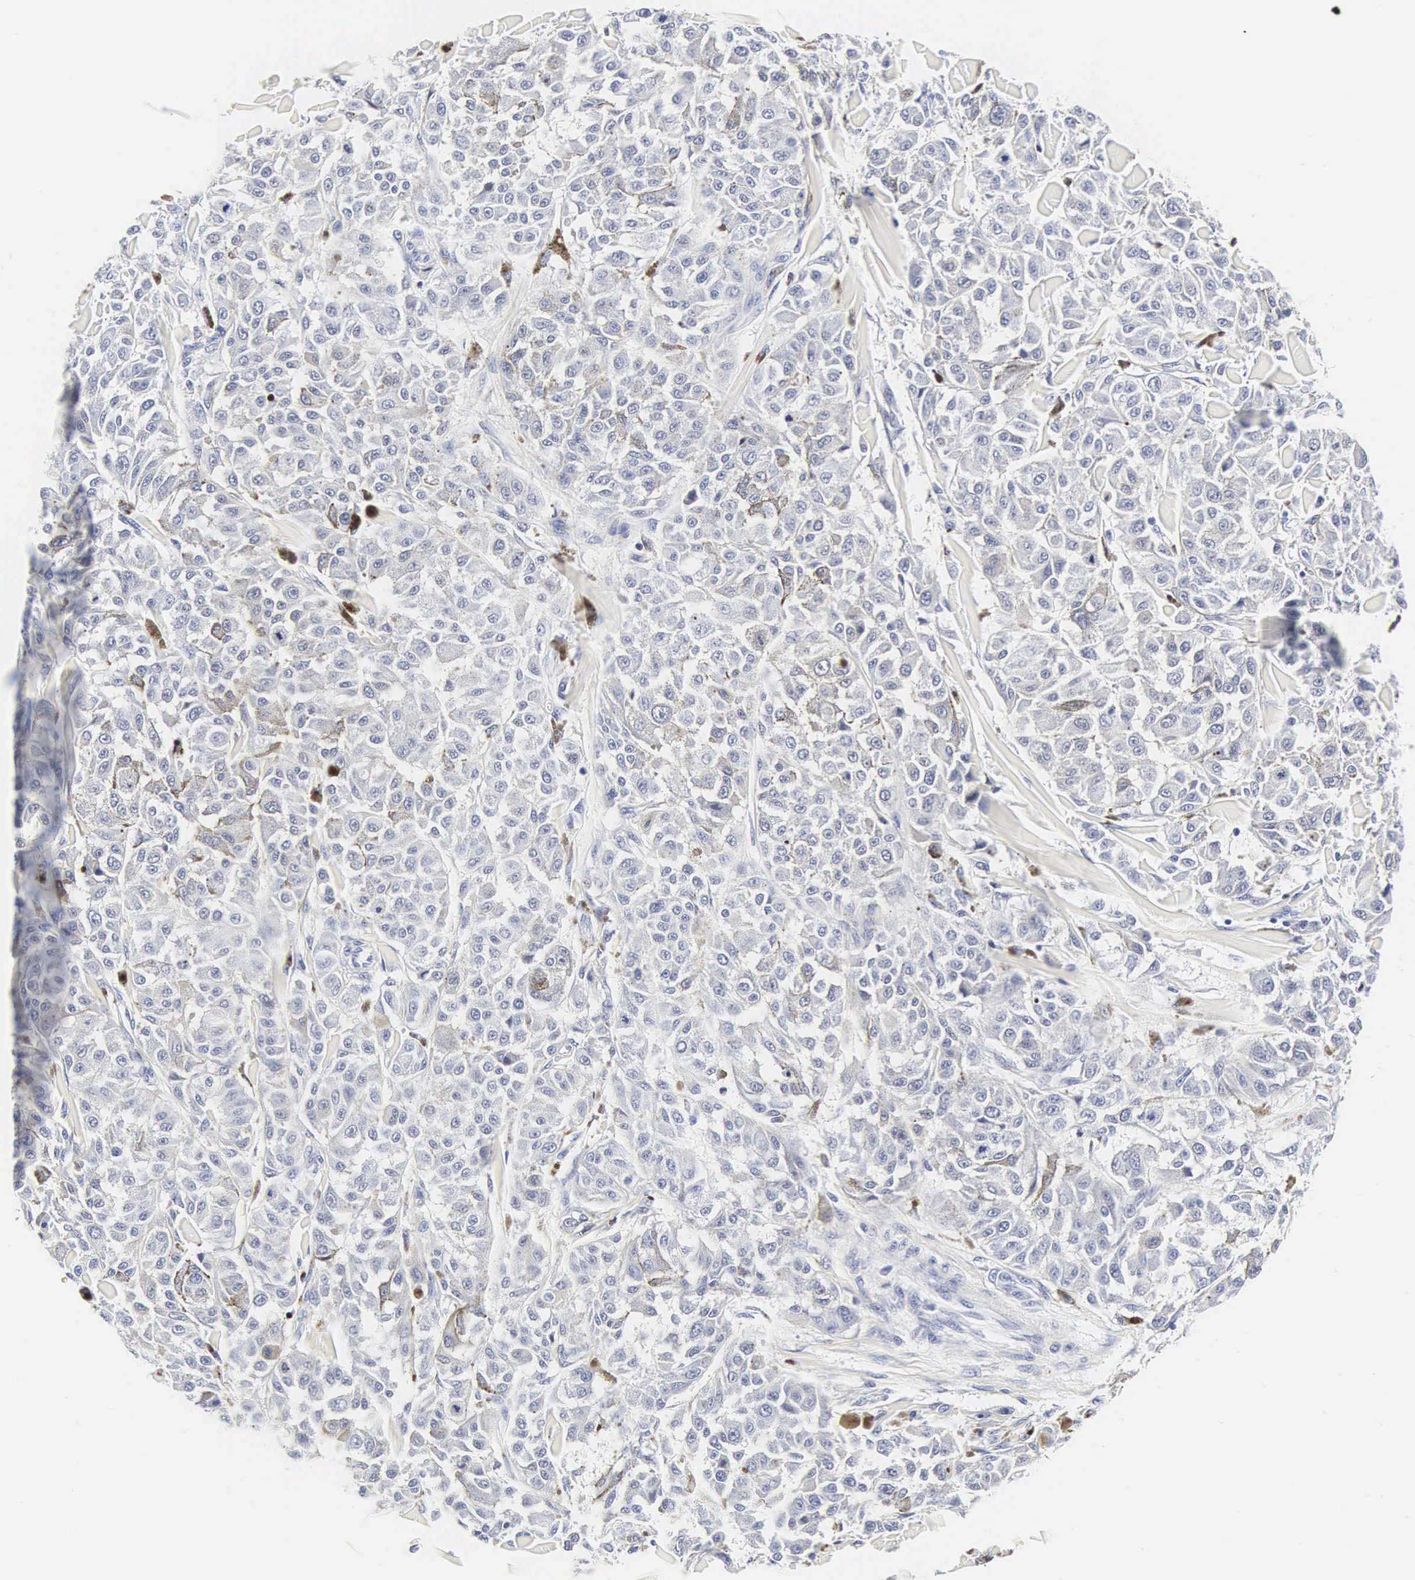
{"staining": {"intensity": "negative", "quantity": "none", "location": "none"}, "tissue": "melanoma", "cell_type": "Tumor cells", "image_type": "cancer", "snomed": [{"axis": "morphology", "description": "Malignant melanoma, NOS"}, {"axis": "topography", "description": "Skin"}], "caption": "Tumor cells are negative for brown protein staining in malignant melanoma.", "gene": "INS", "patient": {"sex": "female", "age": 64}}